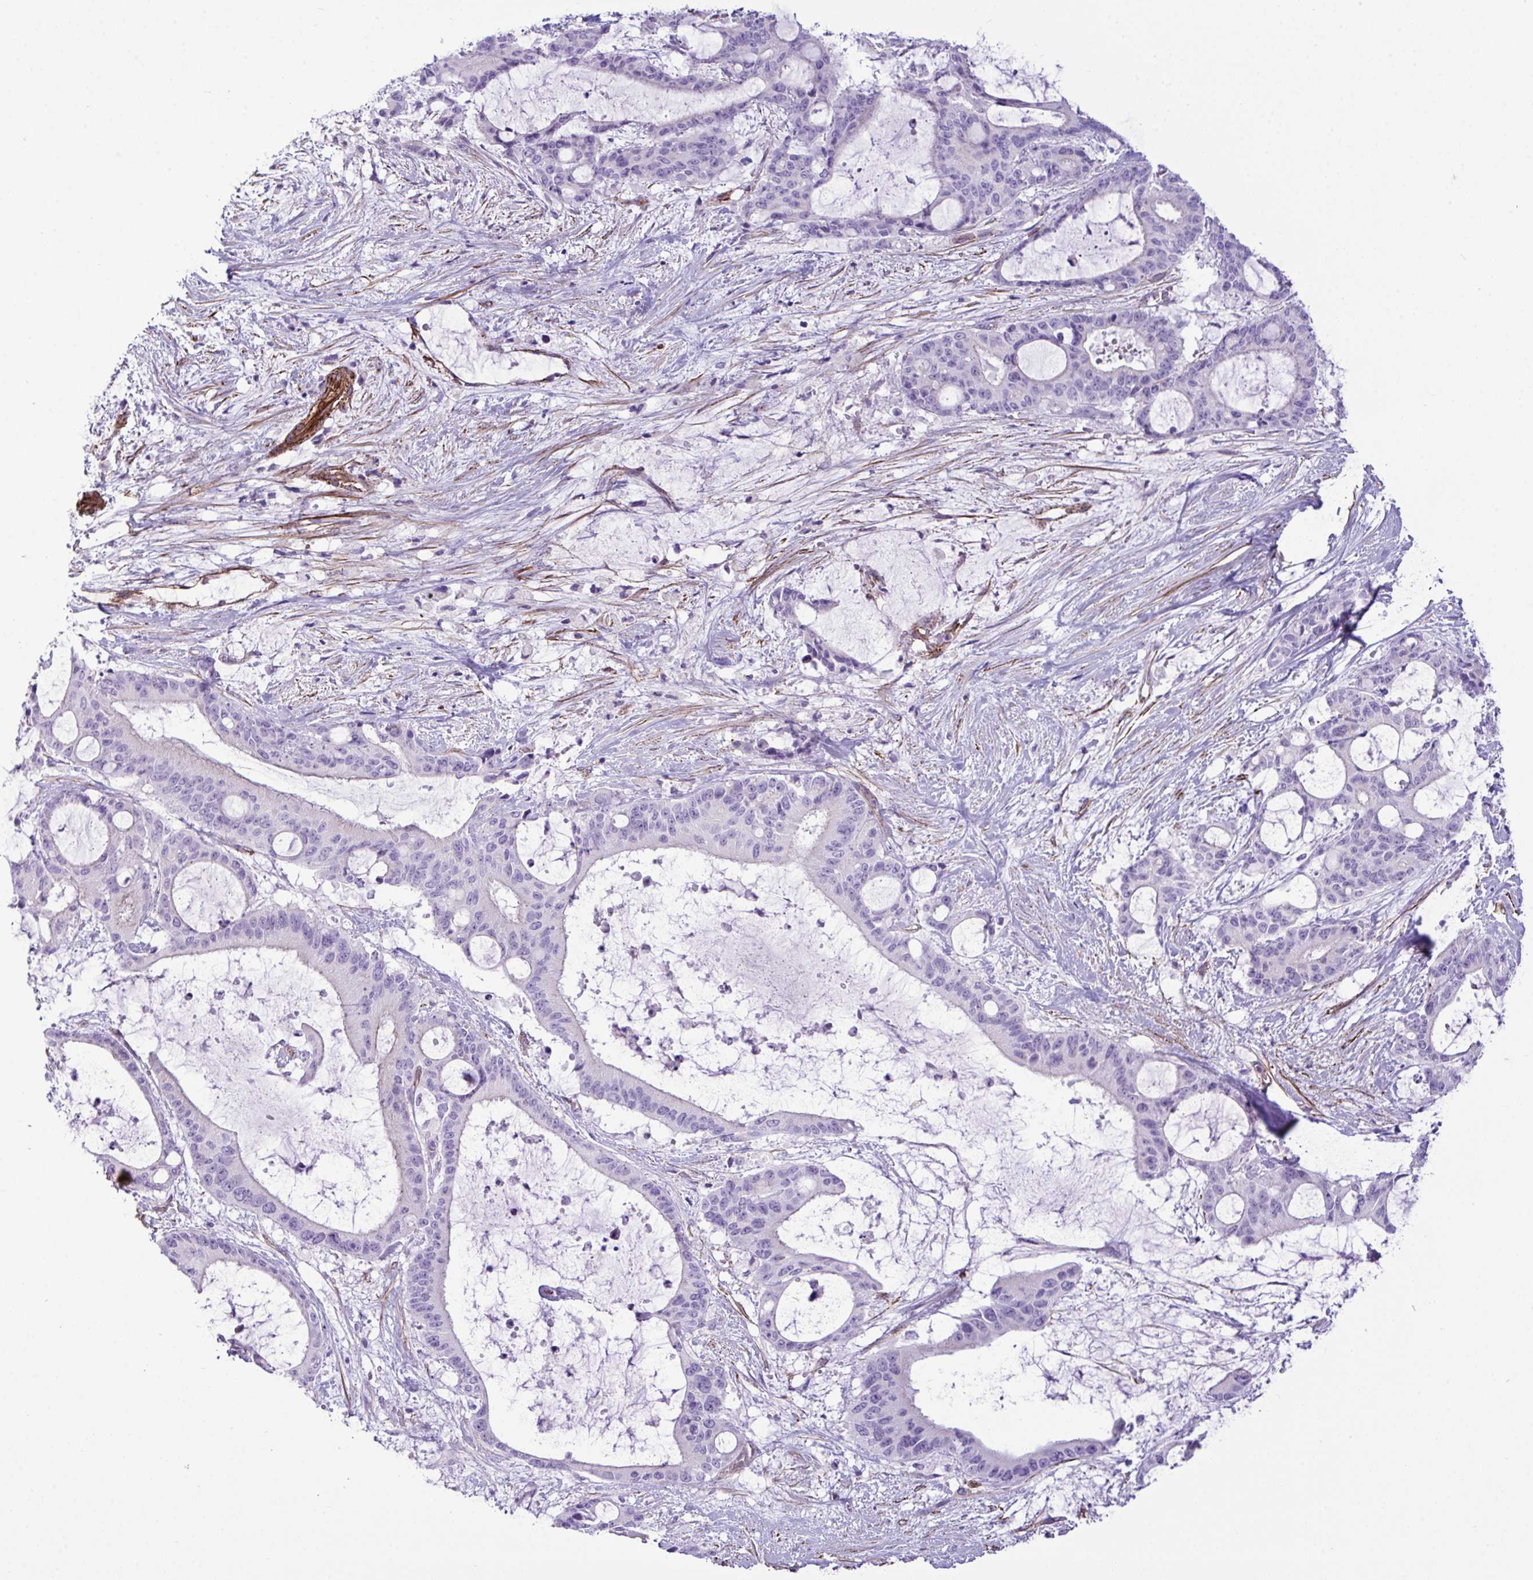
{"staining": {"intensity": "negative", "quantity": "none", "location": "none"}, "tissue": "liver cancer", "cell_type": "Tumor cells", "image_type": "cancer", "snomed": [{"axis": "morphology", "description": "Normal tissue, NOS"}, {"axis": "morphology", "description": "Cholangiocarcinoma"}, {"axis": "topography", "description": "Liver"}, {"axis": "topography", "description": "Peripheral nerve tissue"}], "caption": "The photomicrograph shows no staining of tumor cells in liver cancer (cholangiocarcinoma).", "gene": "SYNPO2L", "patient": {"sex": "female", "age": 73}}